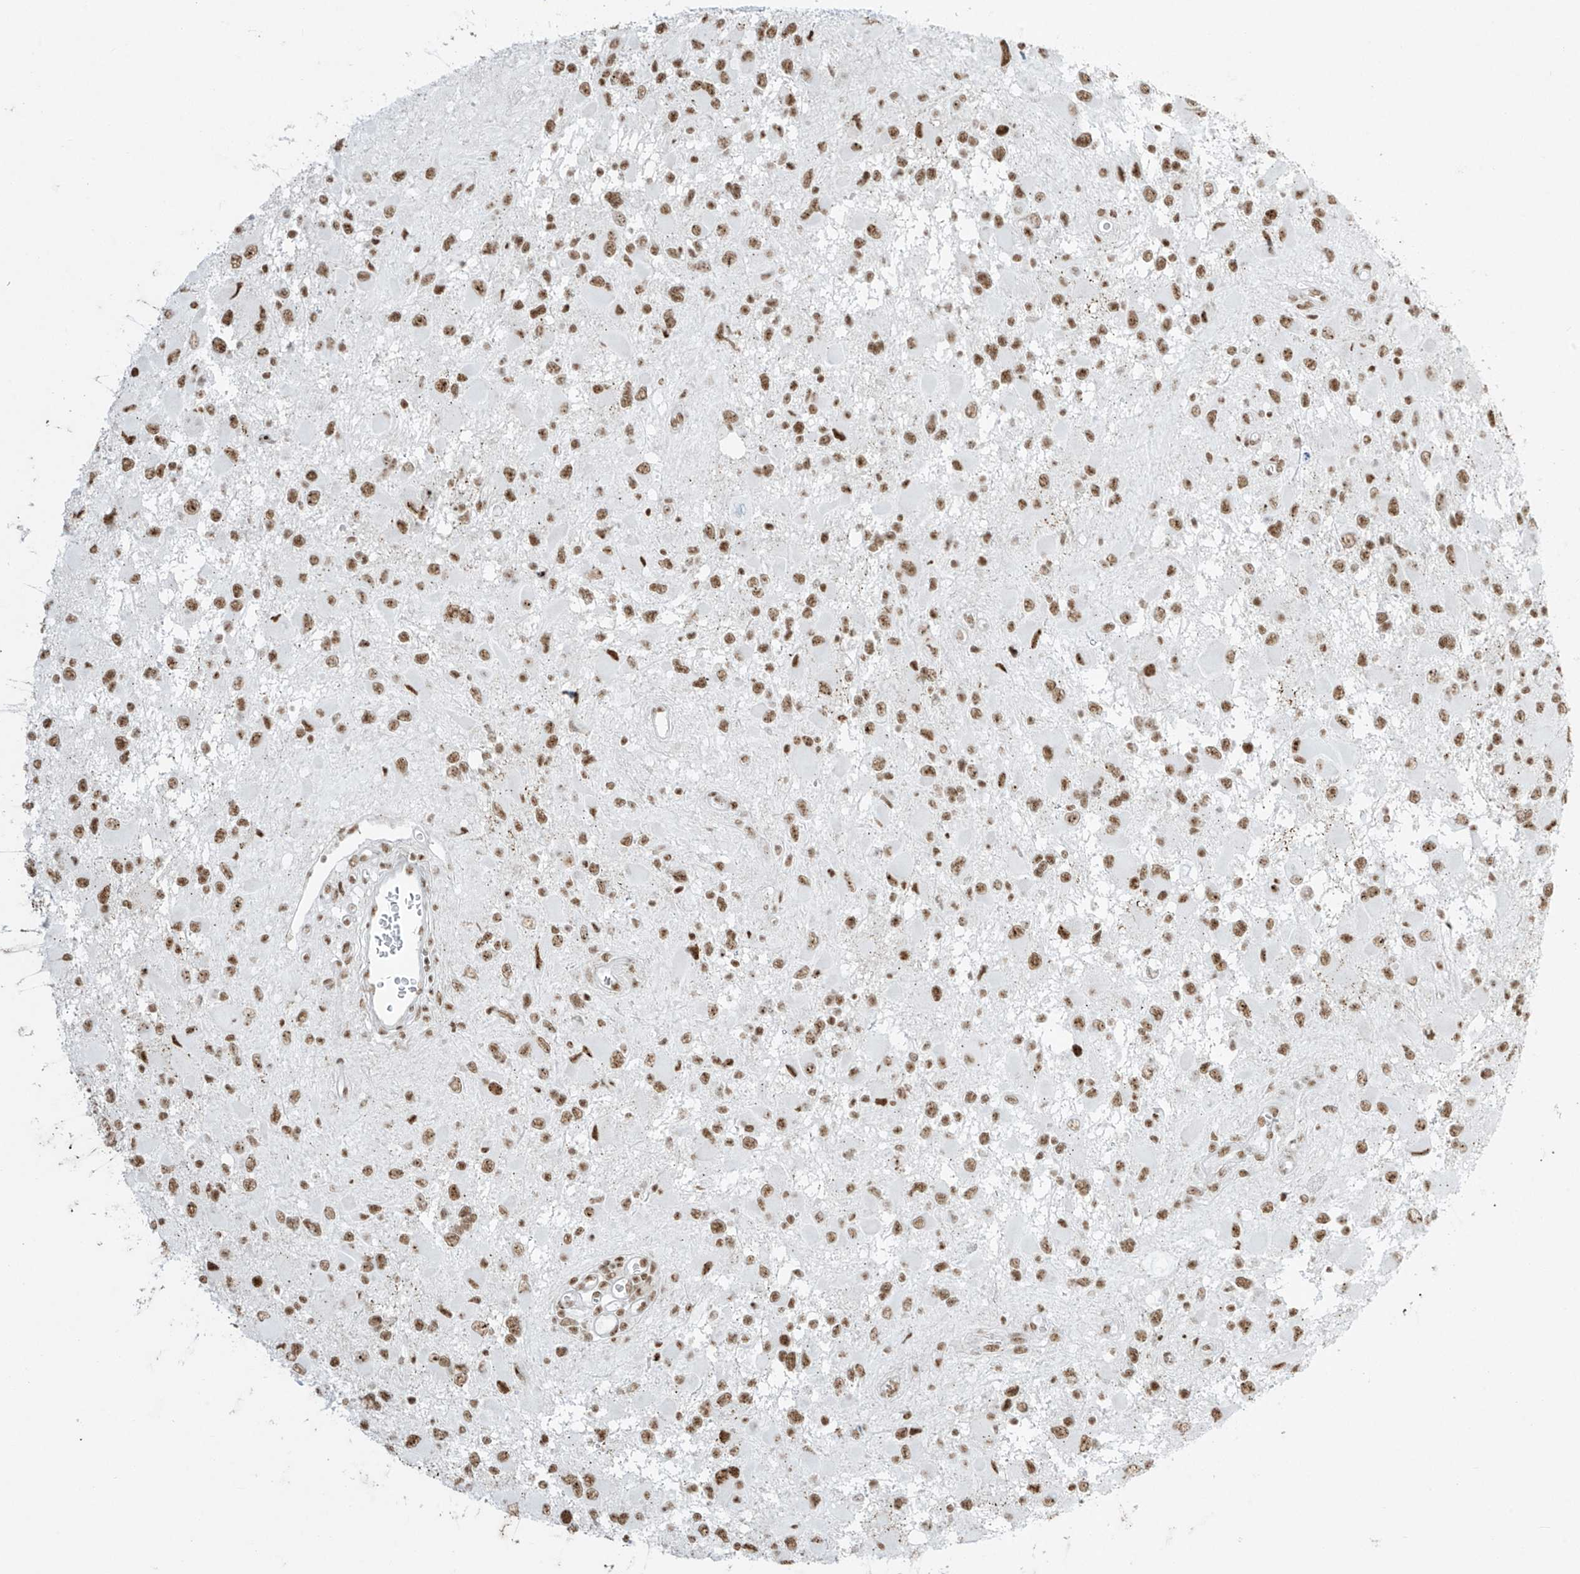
{"staining": {"intensity": "moderate", "quantity": ">75%", "location": "nuclear"}, "tissue": "glioma", "cell_type": "Tumor cells", "image_type": "cancer", "snomed": [{"axis": "morphology", "description": "Glioma, malignant, High grade"}, {"axis": "topography", "description": "Brain"}], "caption": "This image demonstrates IHC staining of malignant high-grade glioma, with medium moderate nuclear staining in about >75% of tumor cells.", "gene": "MS4A6A", "patient": {"sex": "male", "age": 53}}